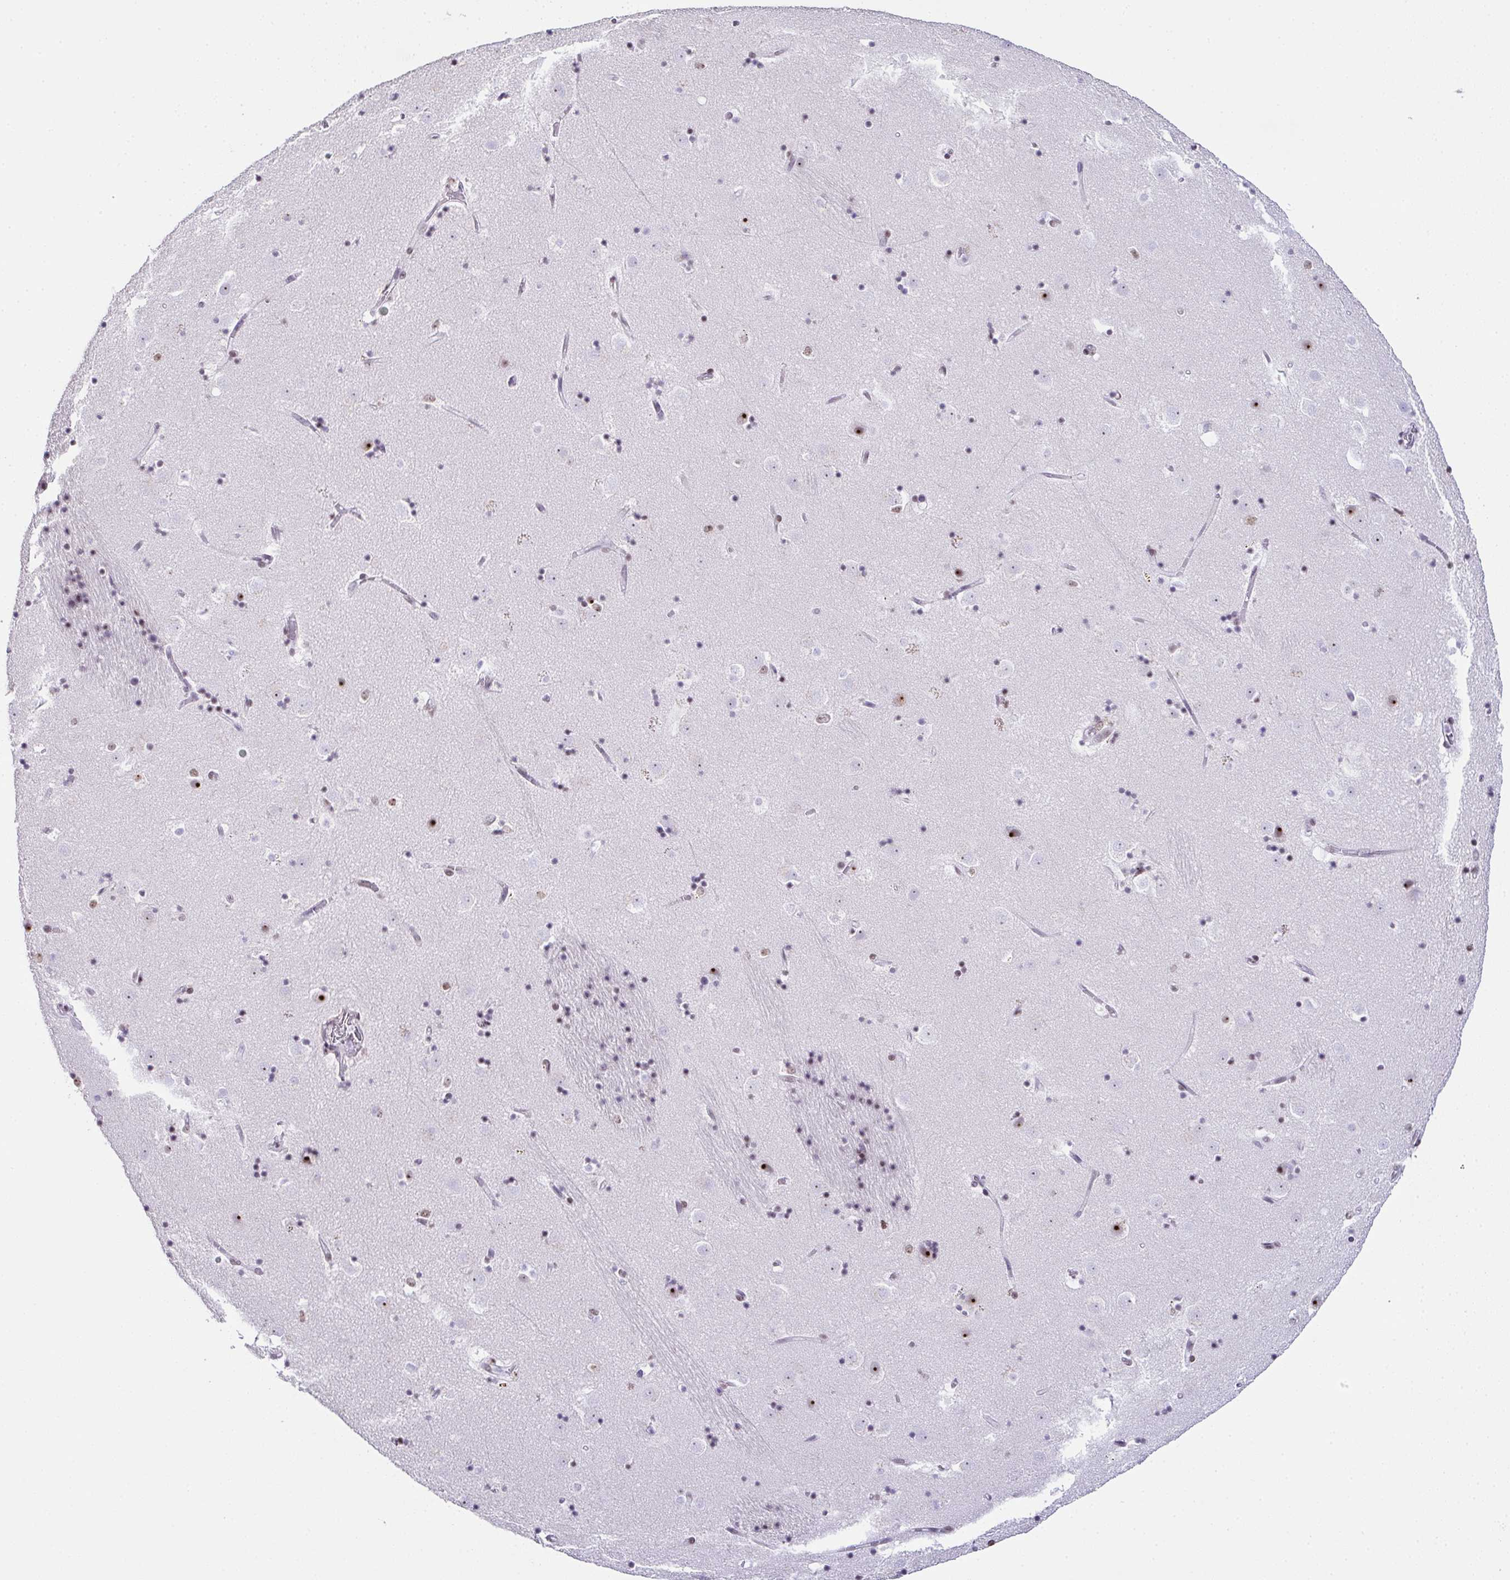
{"staining": {"intensity": "strong", "quantity": "<25%", "location": "nuclear"}, "tissue": "caudate", "cell_type": "Glial cells", "image_type": "normal", "snomed": [{"axis": "morphology", "description": "Normal tissue, NOS"}, {"axis": "topography", "description": "Lateral ventricle wall"}], "caption": "Strong nuclear positivity is appreciated in about <25% of glial cells in benign caudate. (IHC, brightfield microscopy, high magnification).", "gene": "ZNF800", "patient": {"sex": "male", "age": 58}}